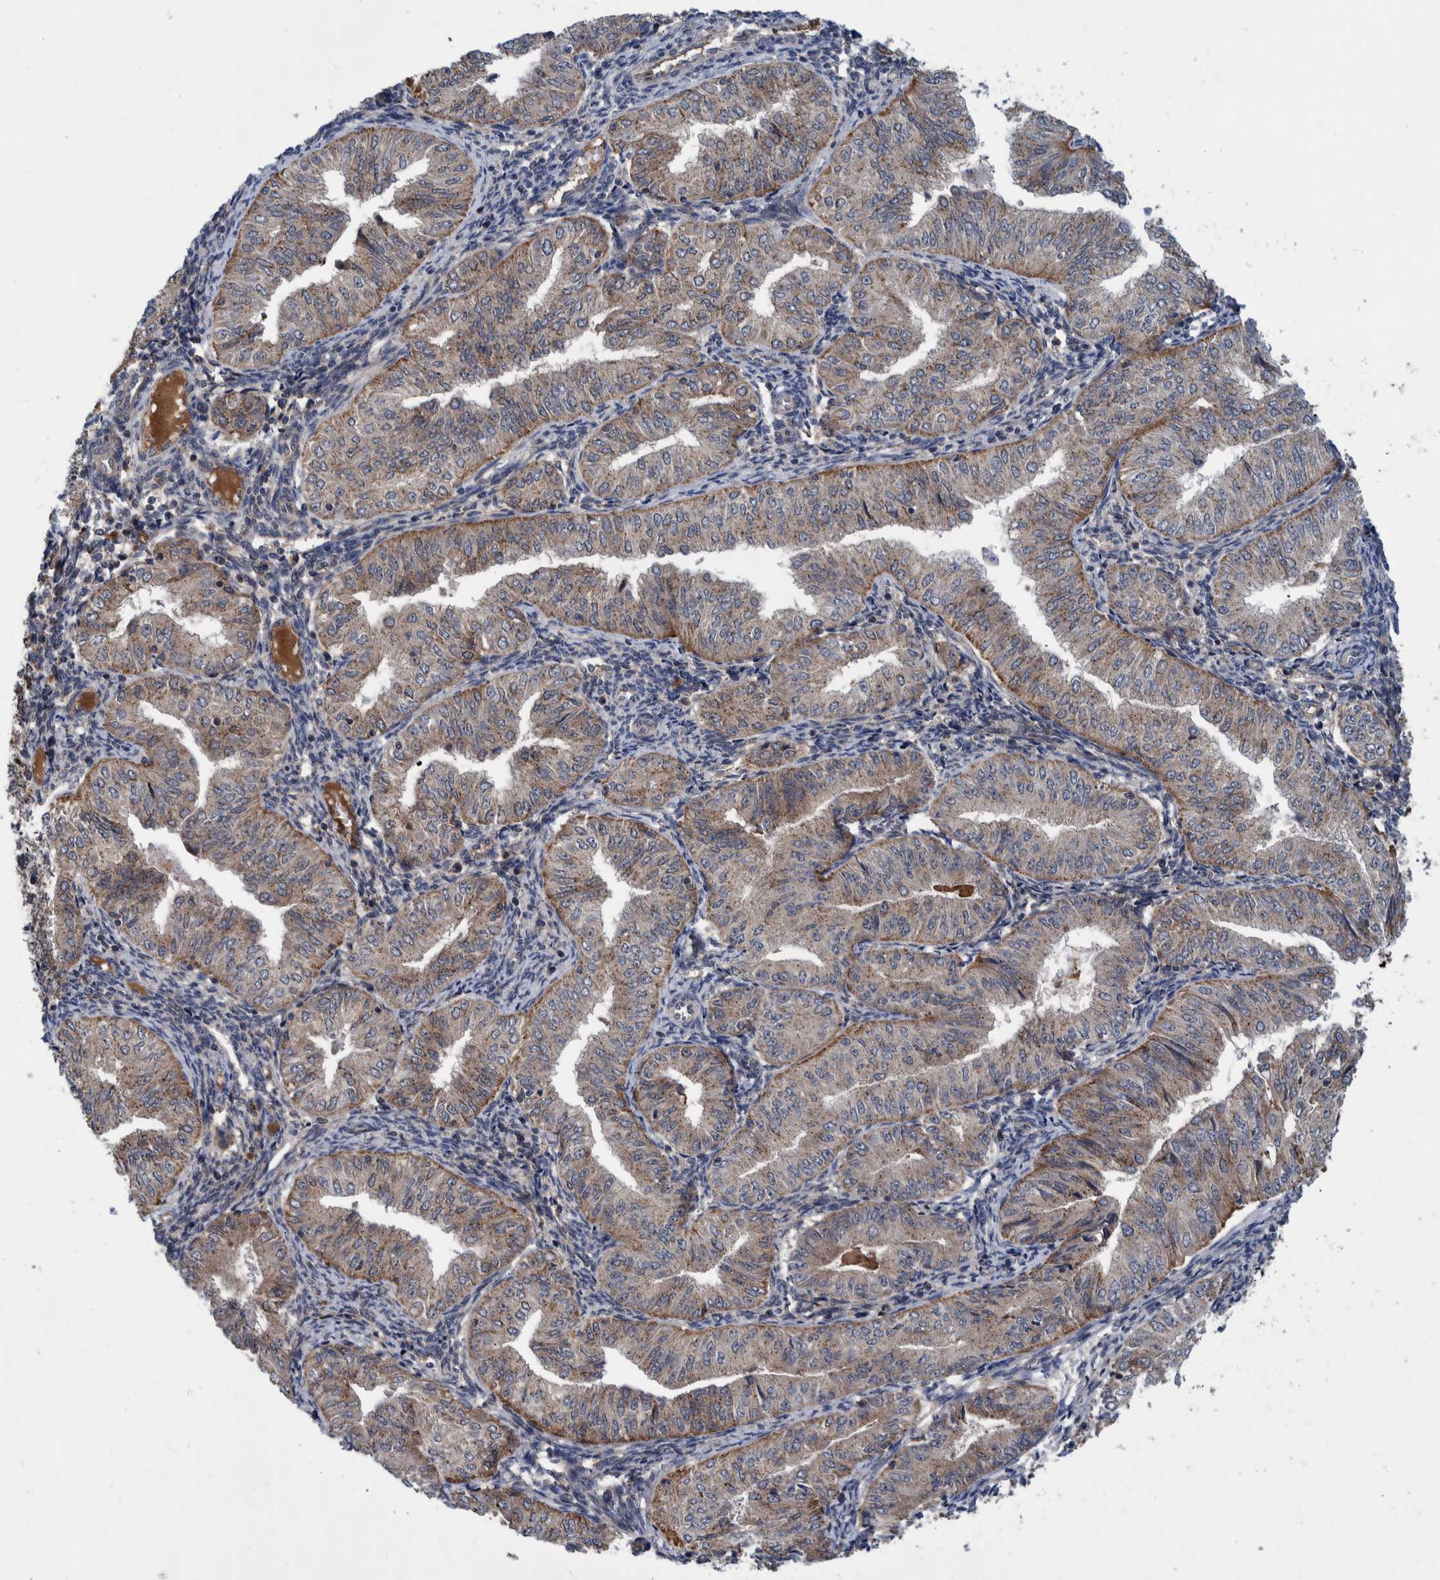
{"staining": {"intensity": "weak", "quantity": ">75%", "location": "cytoplasmic/membranous"}, "tissue": "endometrial cancer", "cell_type": "Tumor cells", "image_type": "cancer", "snomed": [{"axis": "morphology", "description": "Normal tissue, NOS"}, {"axis": "morphology", "description": "Adenocarcinoma, NOS"}, {"axis": "topography", "description": "Endometrium"}], "caption": "Immunohistochemistry of endometrial adenocarcinoma reveals low levels of weak cytoplasmic/membranous expression in approximately >75% of tumor cells.", "gene": "ITIH3", "patient": {"sex": "female", "age": 53}}